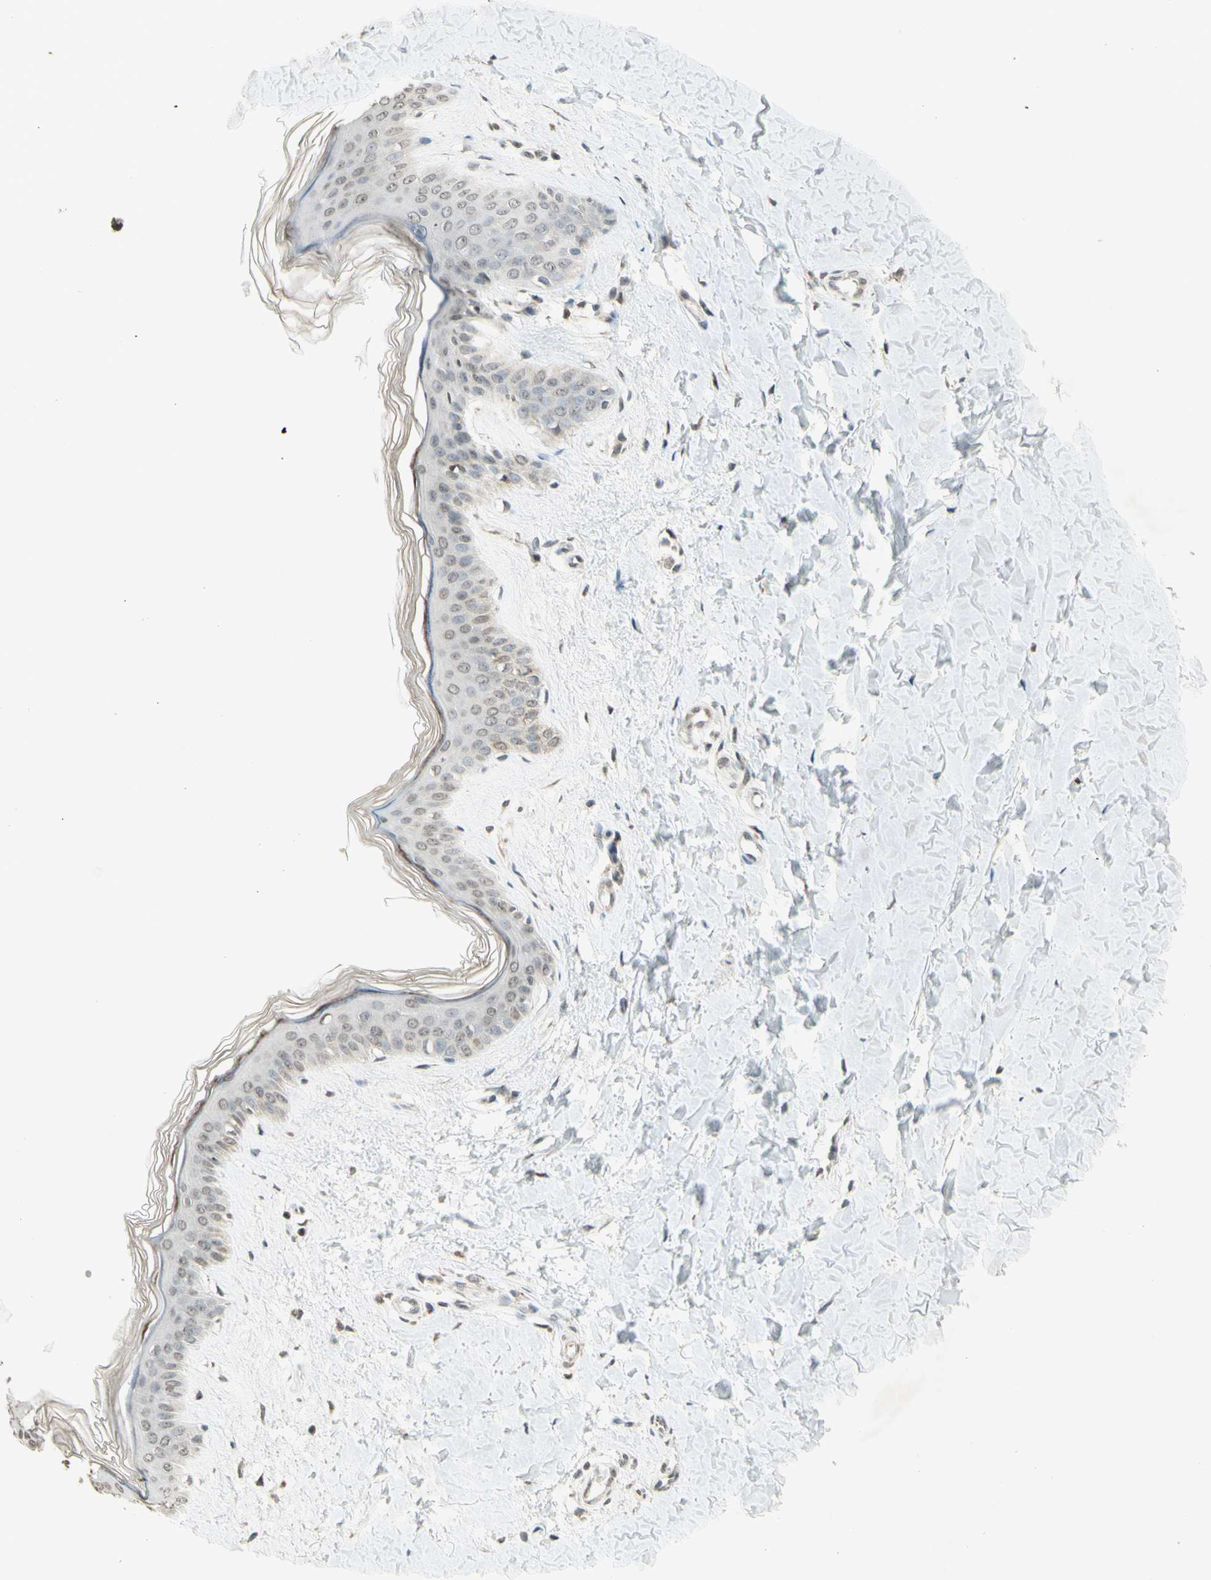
{"staining": {"intensity": "weak", "quantity": "25%-75%", "location": "cytoplasmic/membranous"}, "tissue": "skin", "cell_type": "Fibroblasts", "image_type": "normal", "snomed": [{"axis": "morphology", "description": "Normal tissue, NOS"}, {"axis": "topography", "description": "Skin"}], "caption": "Immunohistochemistry (IHC) histopathology image of benign human skin stained for a protein (brown), which shows low levels of weak cytoplasmic/membranous positivity in approximately 25%-75% of fibroblasts.", "gene": "CCNI", "patient": {"sex": "female", "age": 41}}